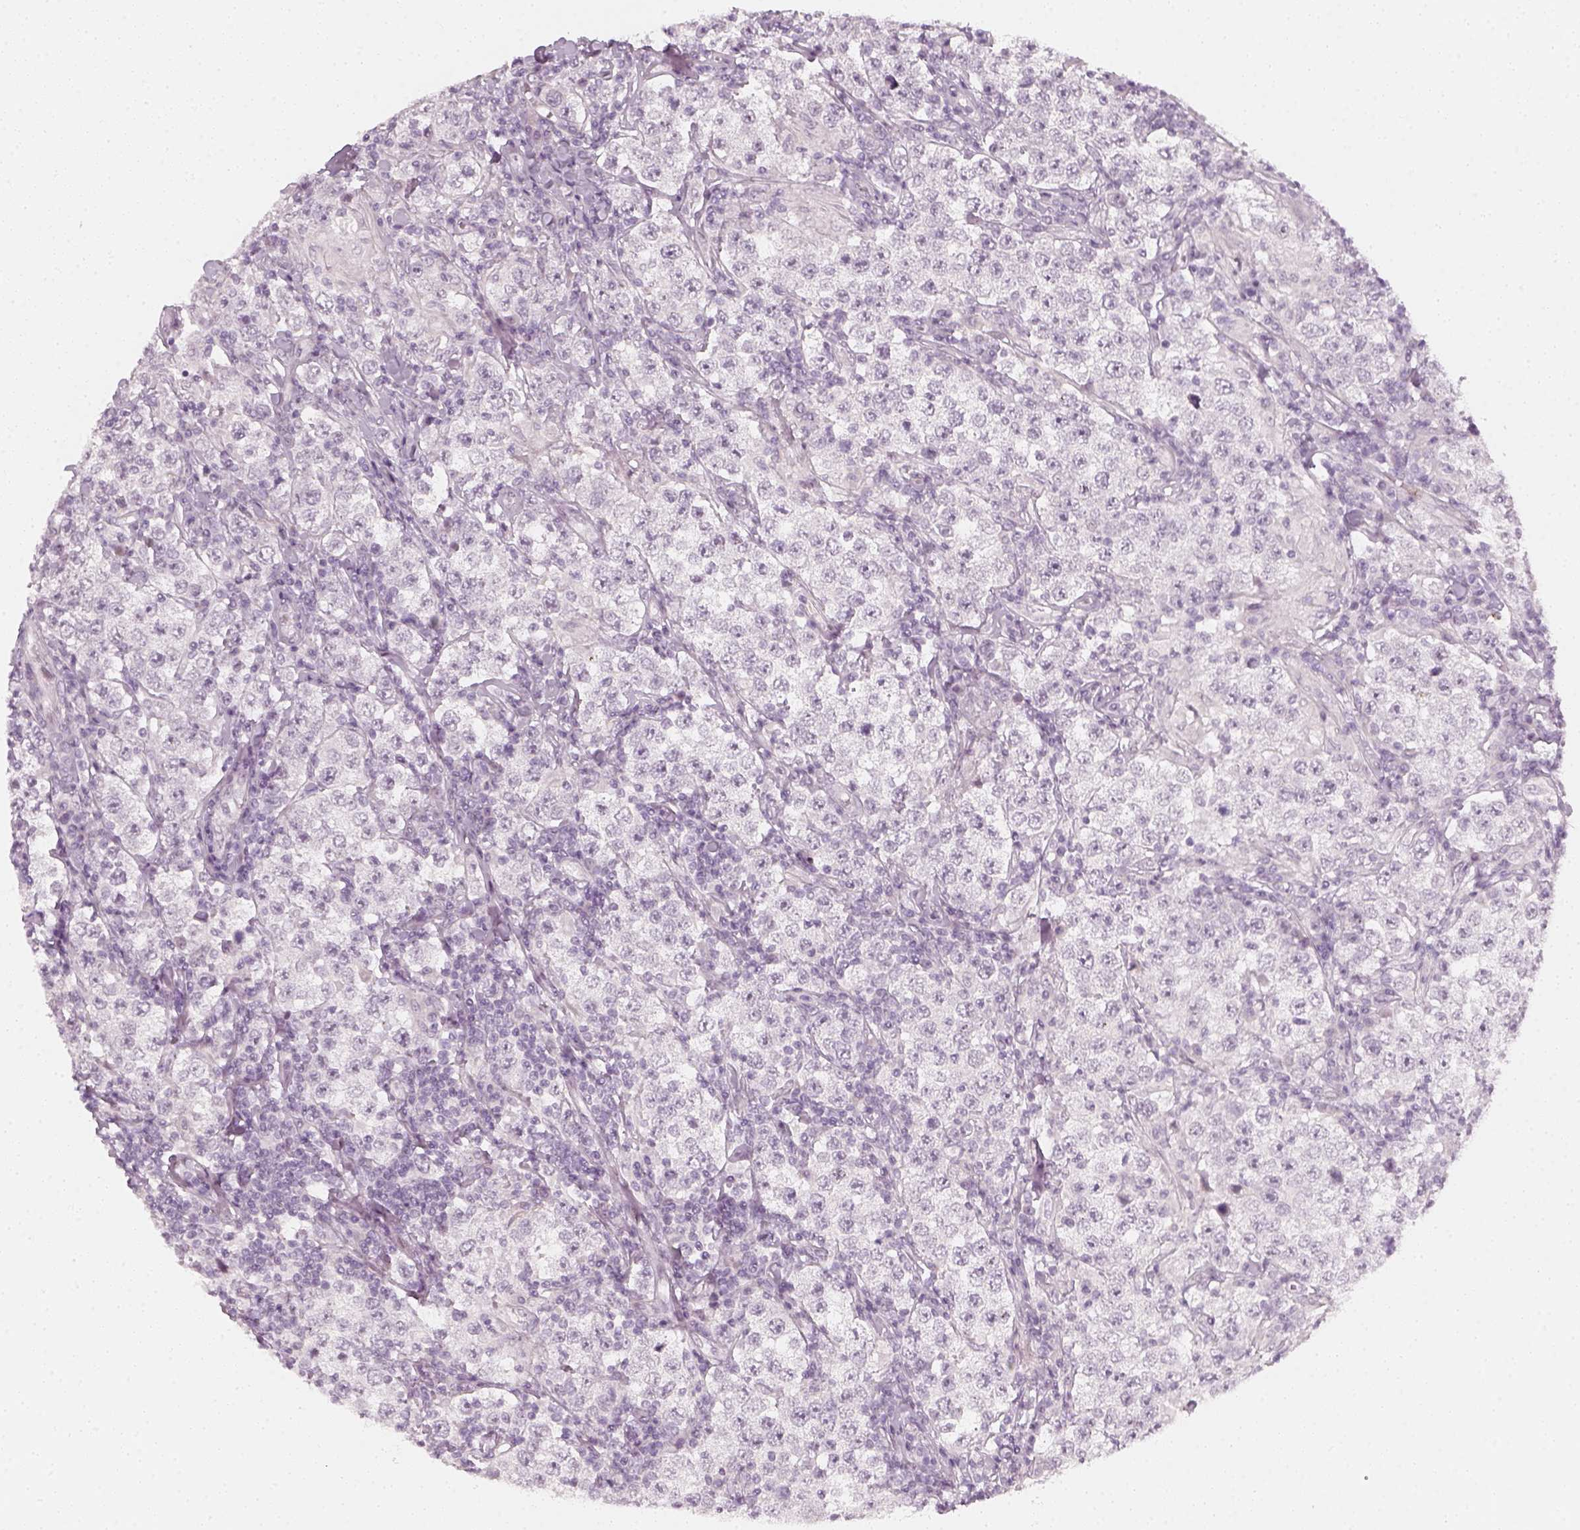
{"staining": {"intensity": "negative", "quantity": "none", "location": "none"}, "tissue": "testis cancer", "cell_type": "Tumor cells", "image_type": "cancer", "snomed": [{"axis": "morphology", "description": "Seminoma, NOS"}, {"axis": "morphology", "description": "Carcinoma, Embryonal, NOS"}, {"axis": "topography", "description": "Testis"}], "caption": "The IHC histopathology image has no significant staining in tumor cells of testis embryonal carcinoma tissue. Nuclei are stained in blue.", "gene": "KRTAP2-1", "patient": {"sex": "male", "age": 41}}